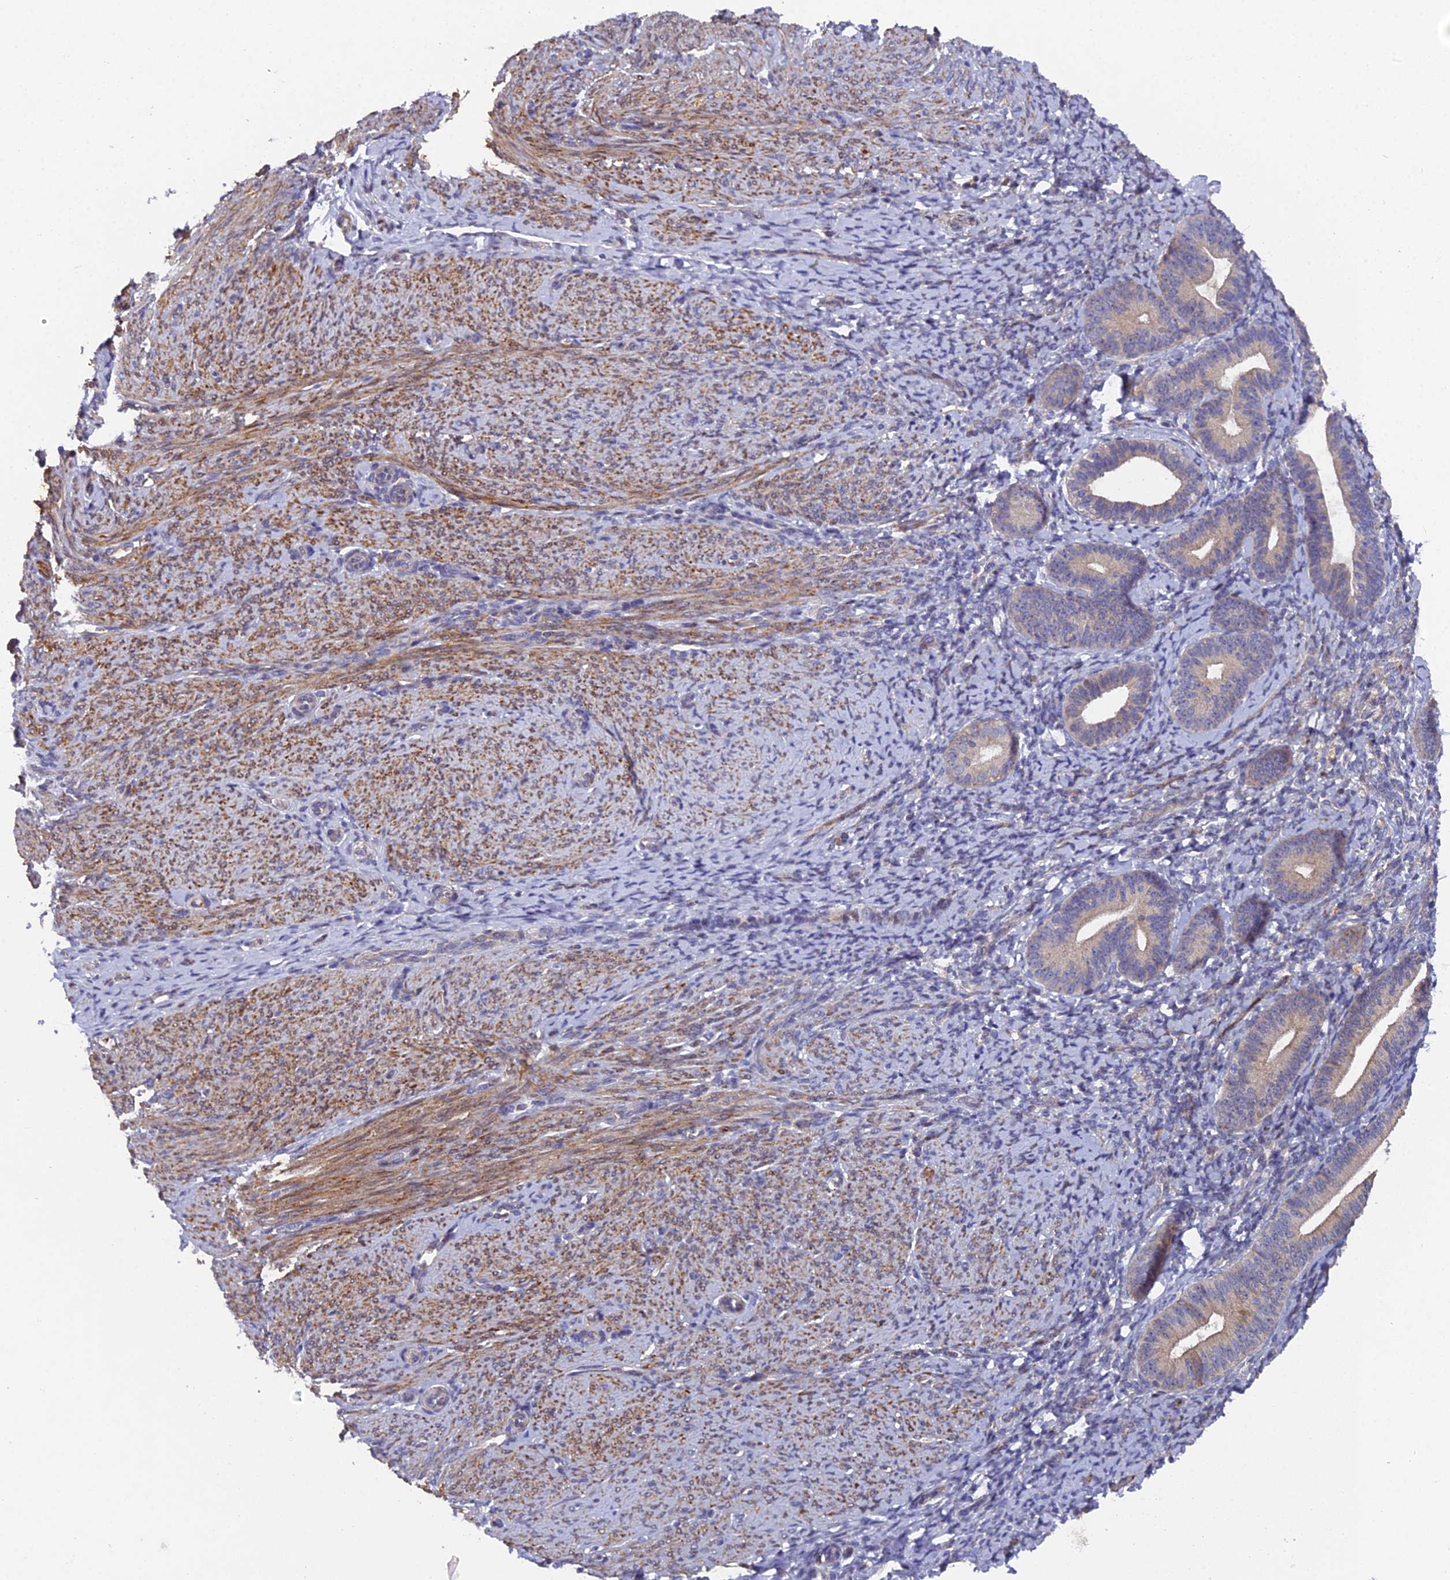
{"staining": {"intensity": "negative", "quantity": "none", "location": "none"}, "tissue": "endometrium", "cell_type": "Cells in endometrial stroma", "image_type": "normal", "snomed": [{"axis": "morphology", "description": "Normal tissue, NOS"}, {"axis": "topography", "description": "Endometrium"}], "caption": "Protein analysis of benign endometrium shows no significant positivity in cells in endometrial stroma. (Brightfield microscopy of DAB (3,3'-diaminobenzidine) immunohistochemistry (IHC) at high magnification).", "gene": "RAB28", "patient": {"sex": "female", "age": 65}}